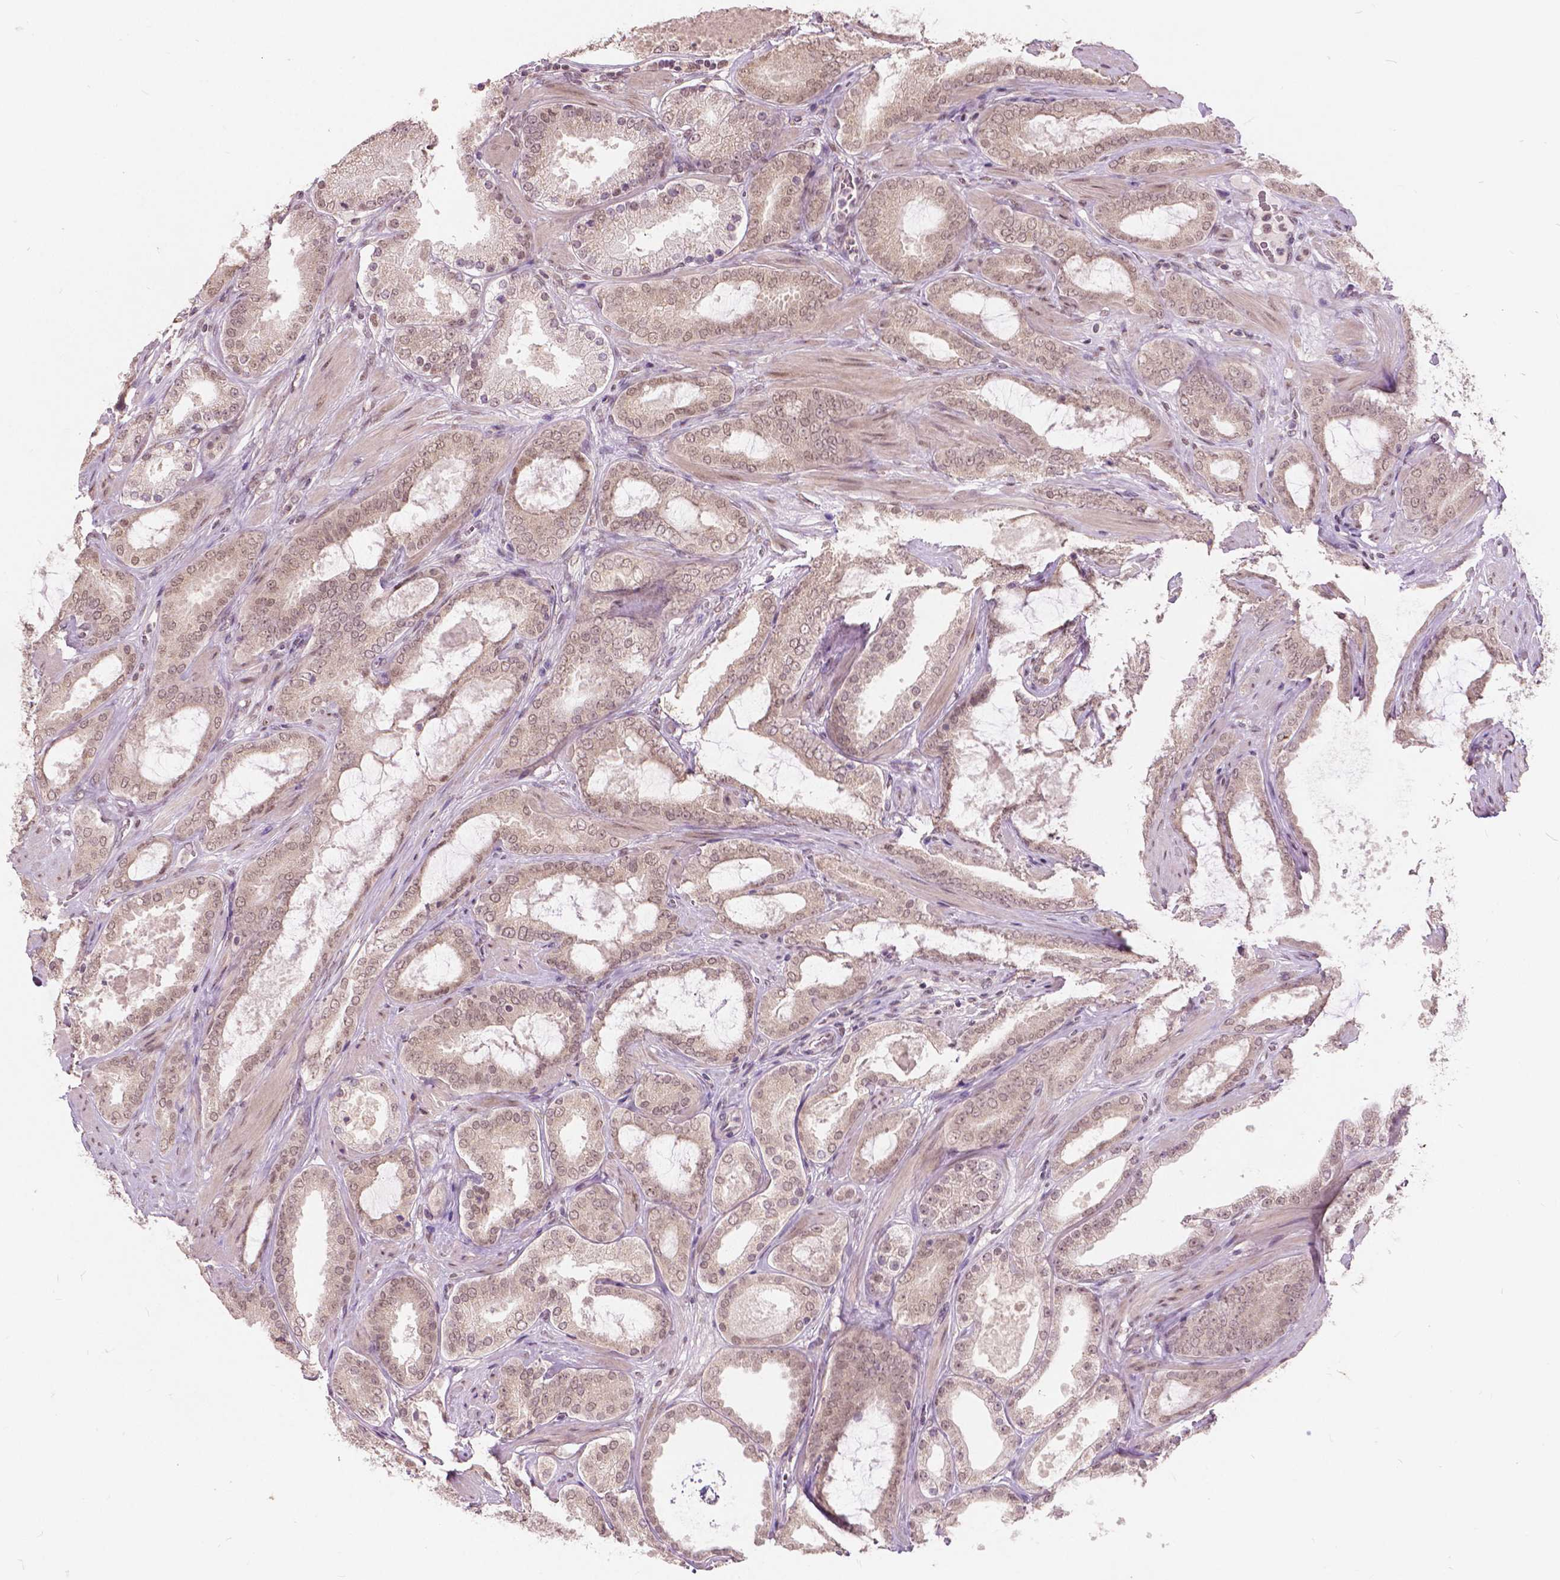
{"staining": {"intensity": "weak", "quantity": ">75%", "location": "cytoplasmic/membranous,nuclear"}, "tissue": "prostate cancer", "cell_type": "Tumor cells", "image_type": "cancer", "snomed": [{"axis": "morphology", "description": "Adenocarcinoma, High grade"}, {"axis": "topography", "description": "Prostate"}], "caption": "Weak cytoplasmic/membranous and nuclear positivity for a protein is identified in approximately >75% of tumor cells of prostate high-grade adenocarcinoma using immunohistochemistry (IHC).", "gene": "HOXA10", "patient": {"sex": "male", "age": 63}}